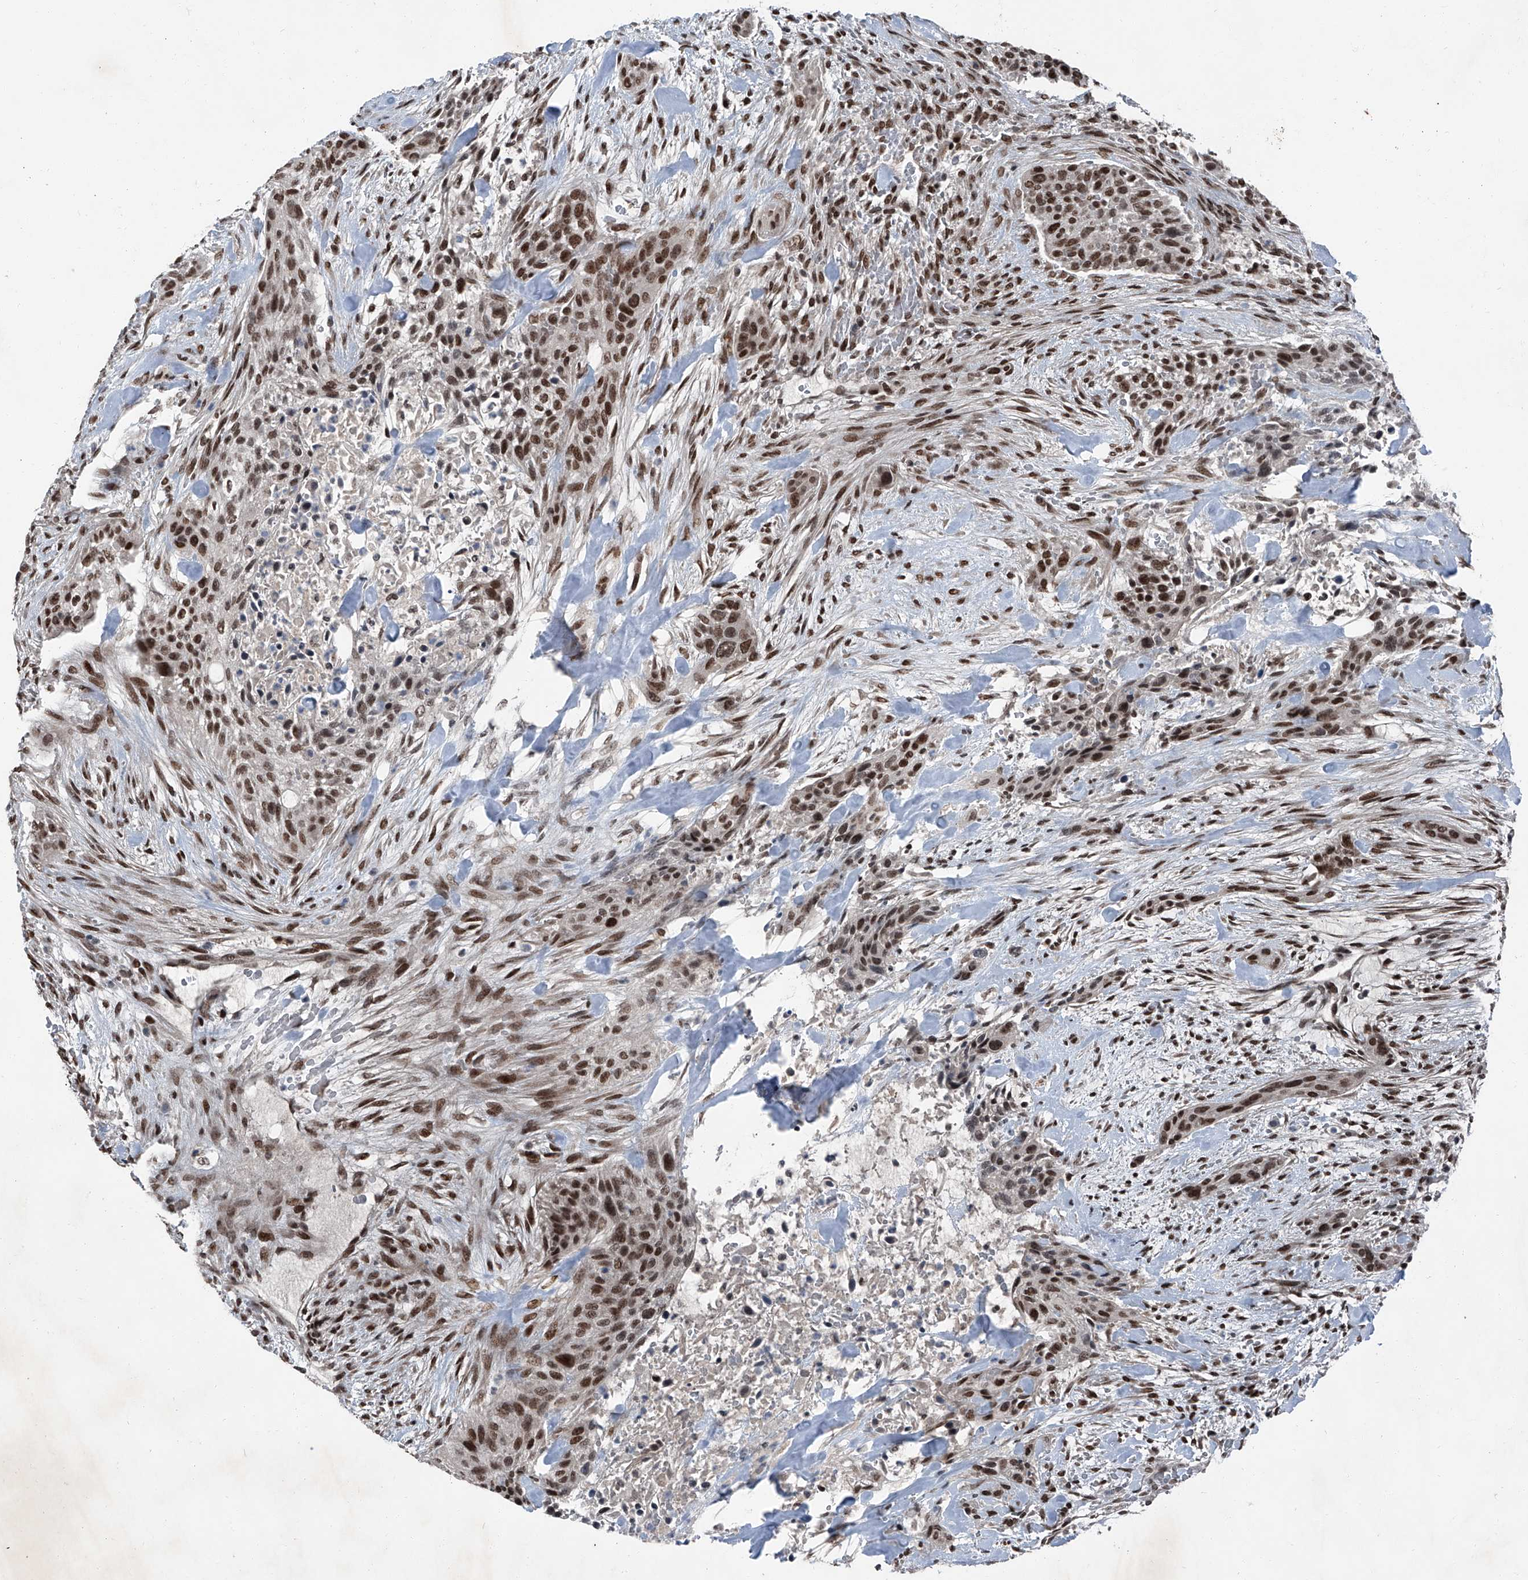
{"staining": {"intensity": "moderate", "quantity": ">75%", "location": "nuclear"}, "tissue": "urothelial cancer", "cell_type": "Tumor cells", "image_type": "cancer", "snomed": [{"axis": "morphology", "description": "Urothelial carcinoma, High grade"}, {"axis": "topography", "description": "Urinary bladder"}], "caption": "Immunohistochemistry histopathology image of urothelial cancer stained for a protein (brown), which shows medium levels of moderate nuclear expression in approximately >75% of tumor cells.", "gene": "BMI1", "patient": {"sex": "male", "age": 35}}